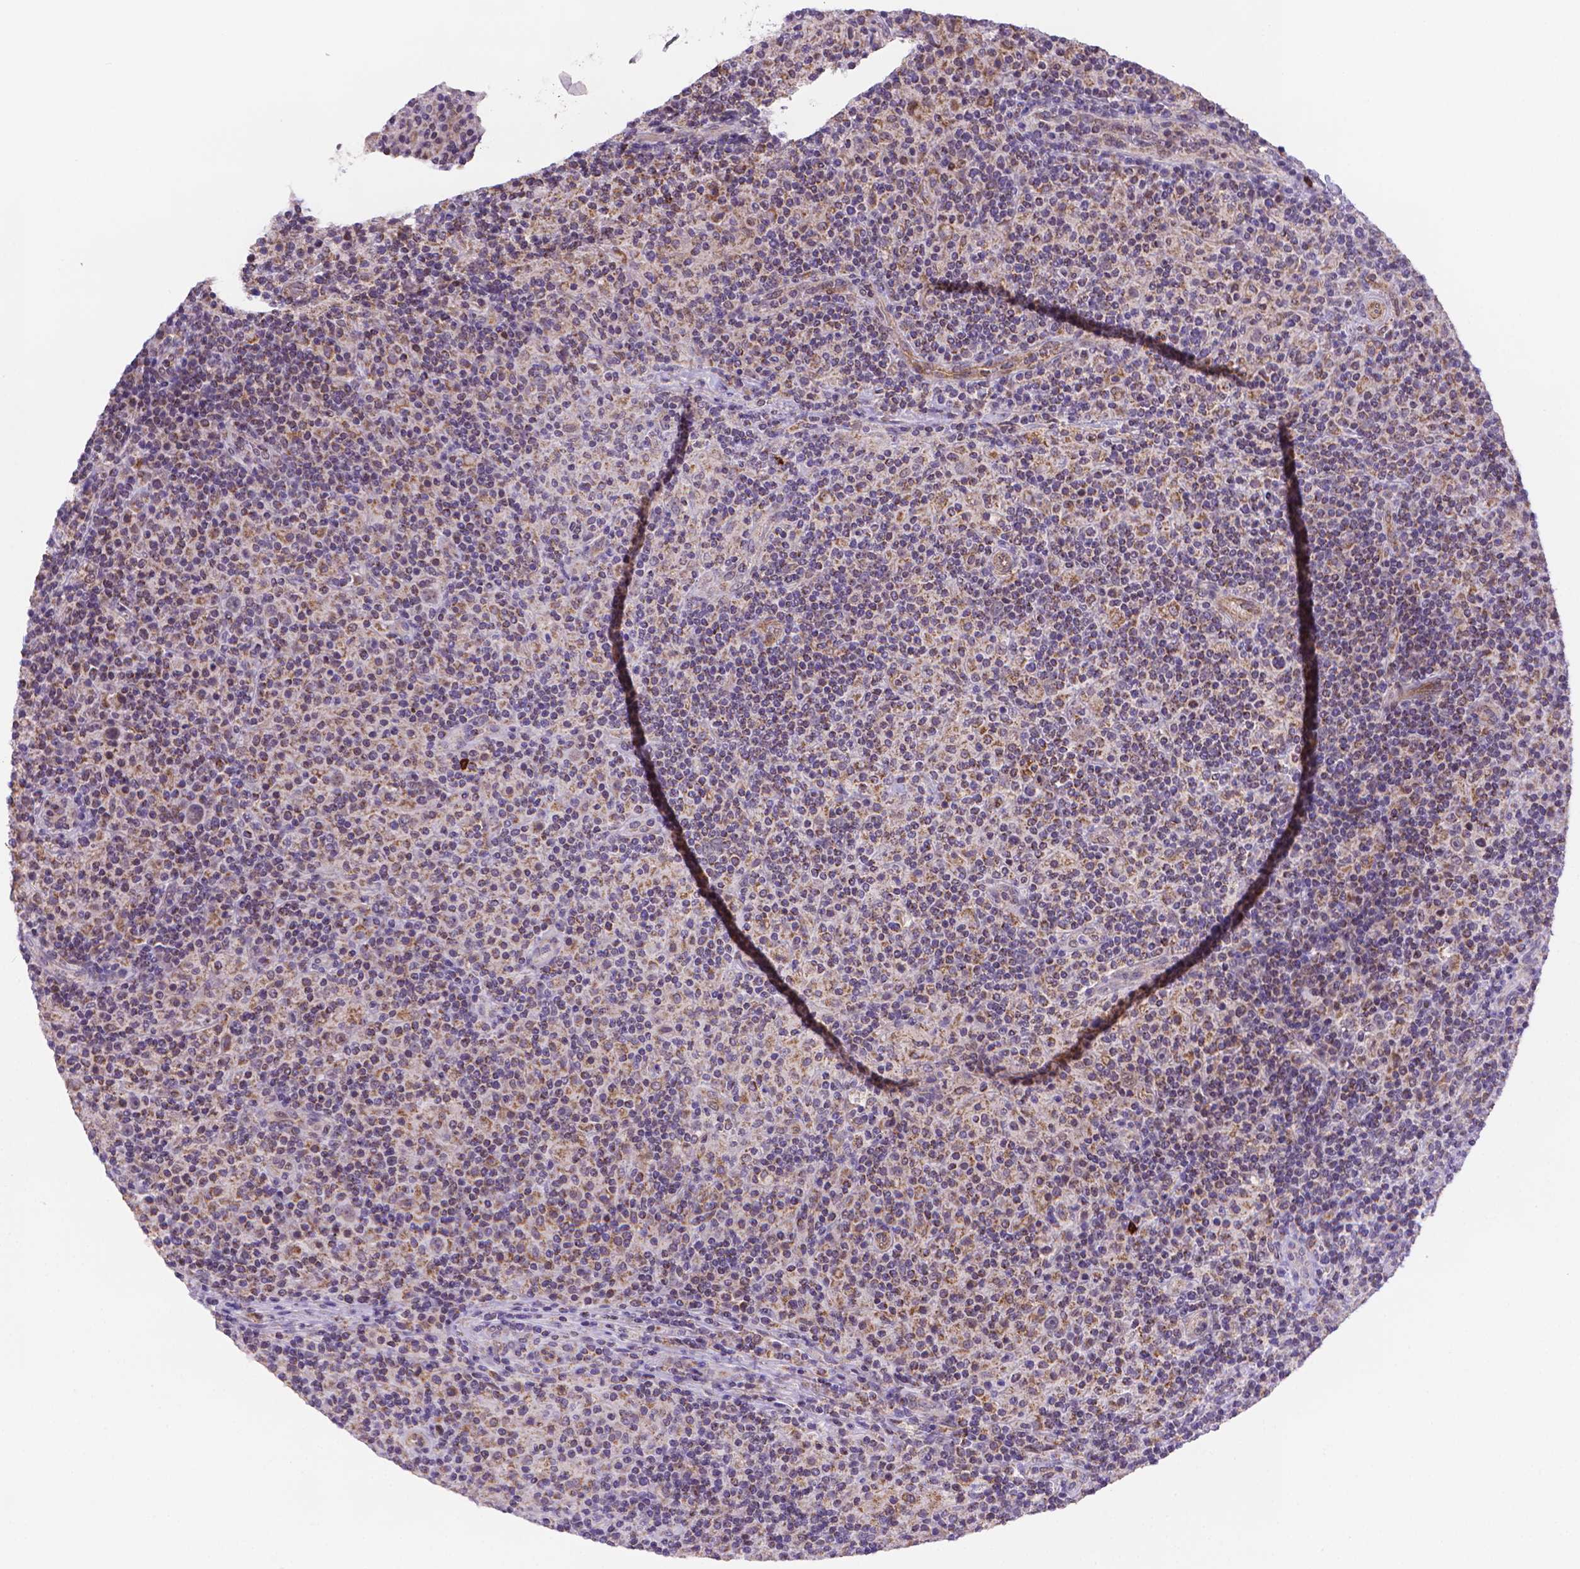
{"staining": {"intensity": "negative", "quantity": "none", "location": "none"}, "tissue": "lymphoma", "cell_type": "Tumor cells", "image_type": "cancer", "snomed": [{"axis": "morphology", "description": "Hodgkin's disease, NOS"}, {"axis": "topography", "description": "Lymph node"}], "caption": "Hodgkin's disease was stained to show a protein in brown. There is no significant expression in tumor cells.", "gene": "CYYR1", "patient": {"sex": "male", "age": 70}}